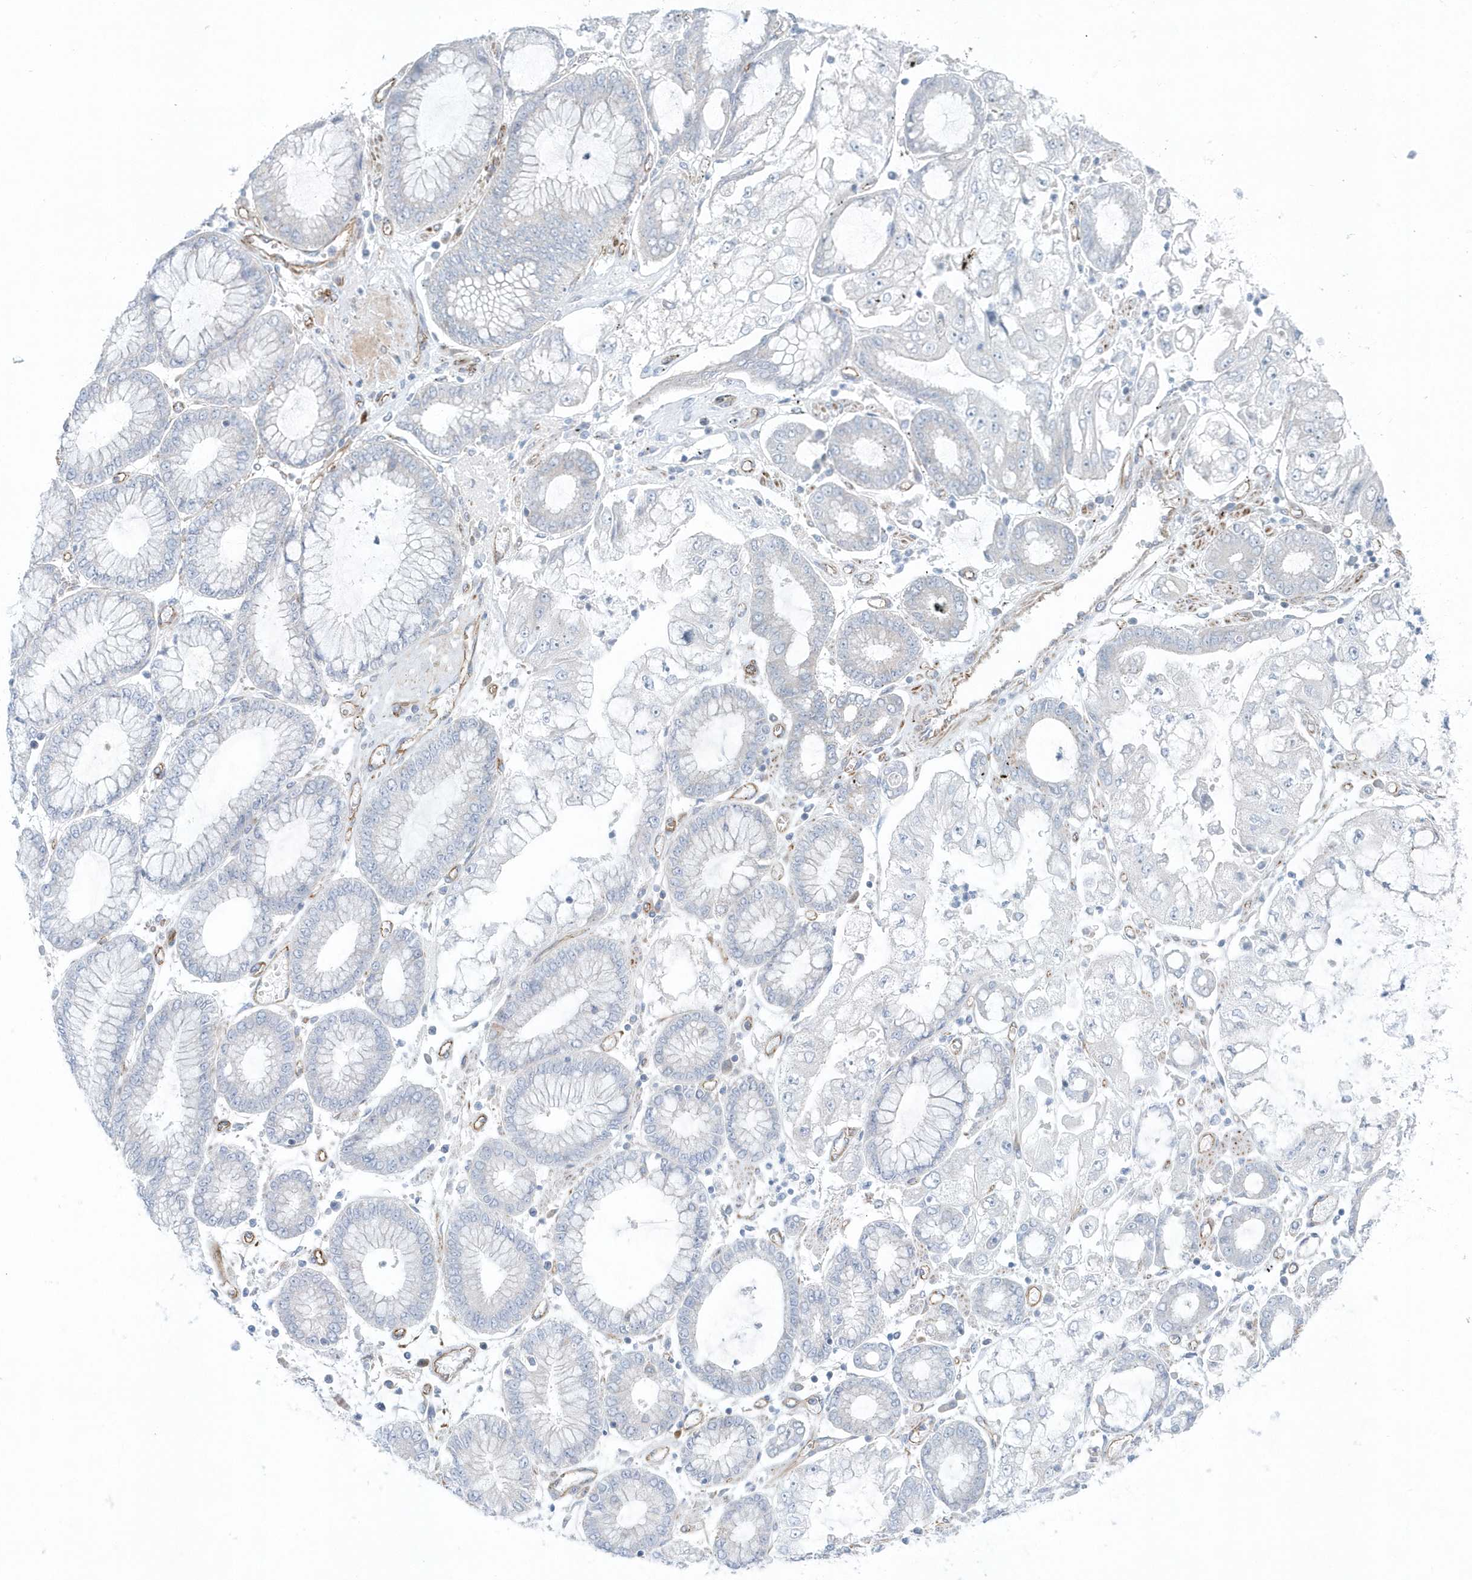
{"staining": {"intensity": "negative", "quantity": "none", "location": "none"}, "tissue": "stomach cancer", "cell_type": "Tumor cells", "image_type": "cancer", "snomed": [{"axis": "morphology", "description": "Adenocarcinoma, NOS"}, {"axis": "topography", "description": "Stomach"}], "caption": "Stomach cancer stained for a protein using IHC demonstrates no staining tumor cells.", "gene": "GPR152", "patient": {"sex": "male", "age": 76}}